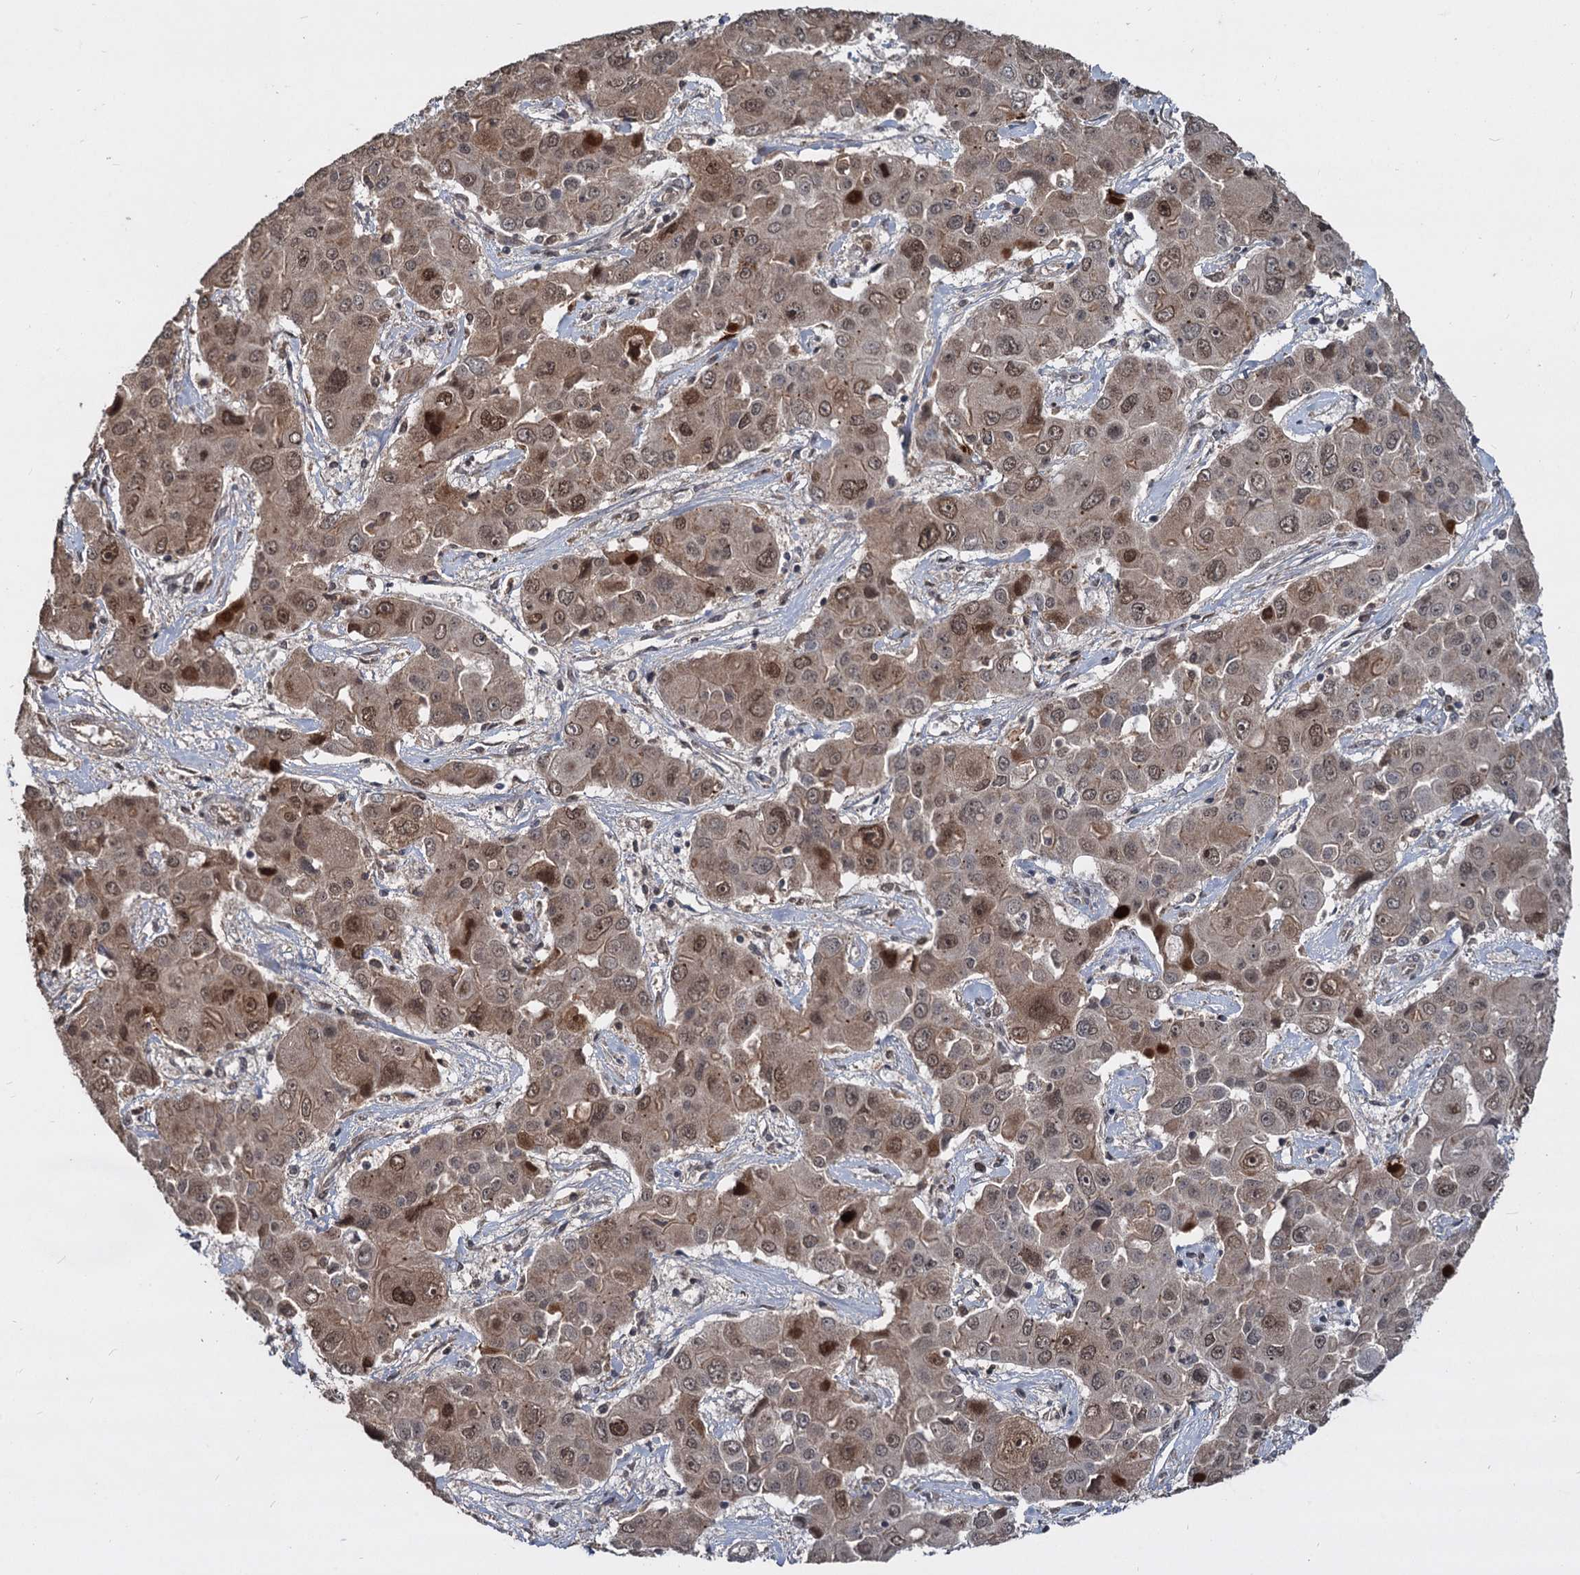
{"staining": {"intensity": "moderate", "quantity": "<25%", "location": "nuclear"}, "tissue": "liver cancer", "cell_type": "Tumor cells", "image_type": "cancer", "snomed": [{"axis": "morphology", "description": "Cholangiocarcinoma"}, {"axis": "topography", "description": "Liver"}], "caption": "A micrograph of human liver cancer stained for a protein demonstrates moderate nuclear brown staining in tumor cells.", "gene": "FAM216B", "patient": {"sex": "male", "age": 67}}